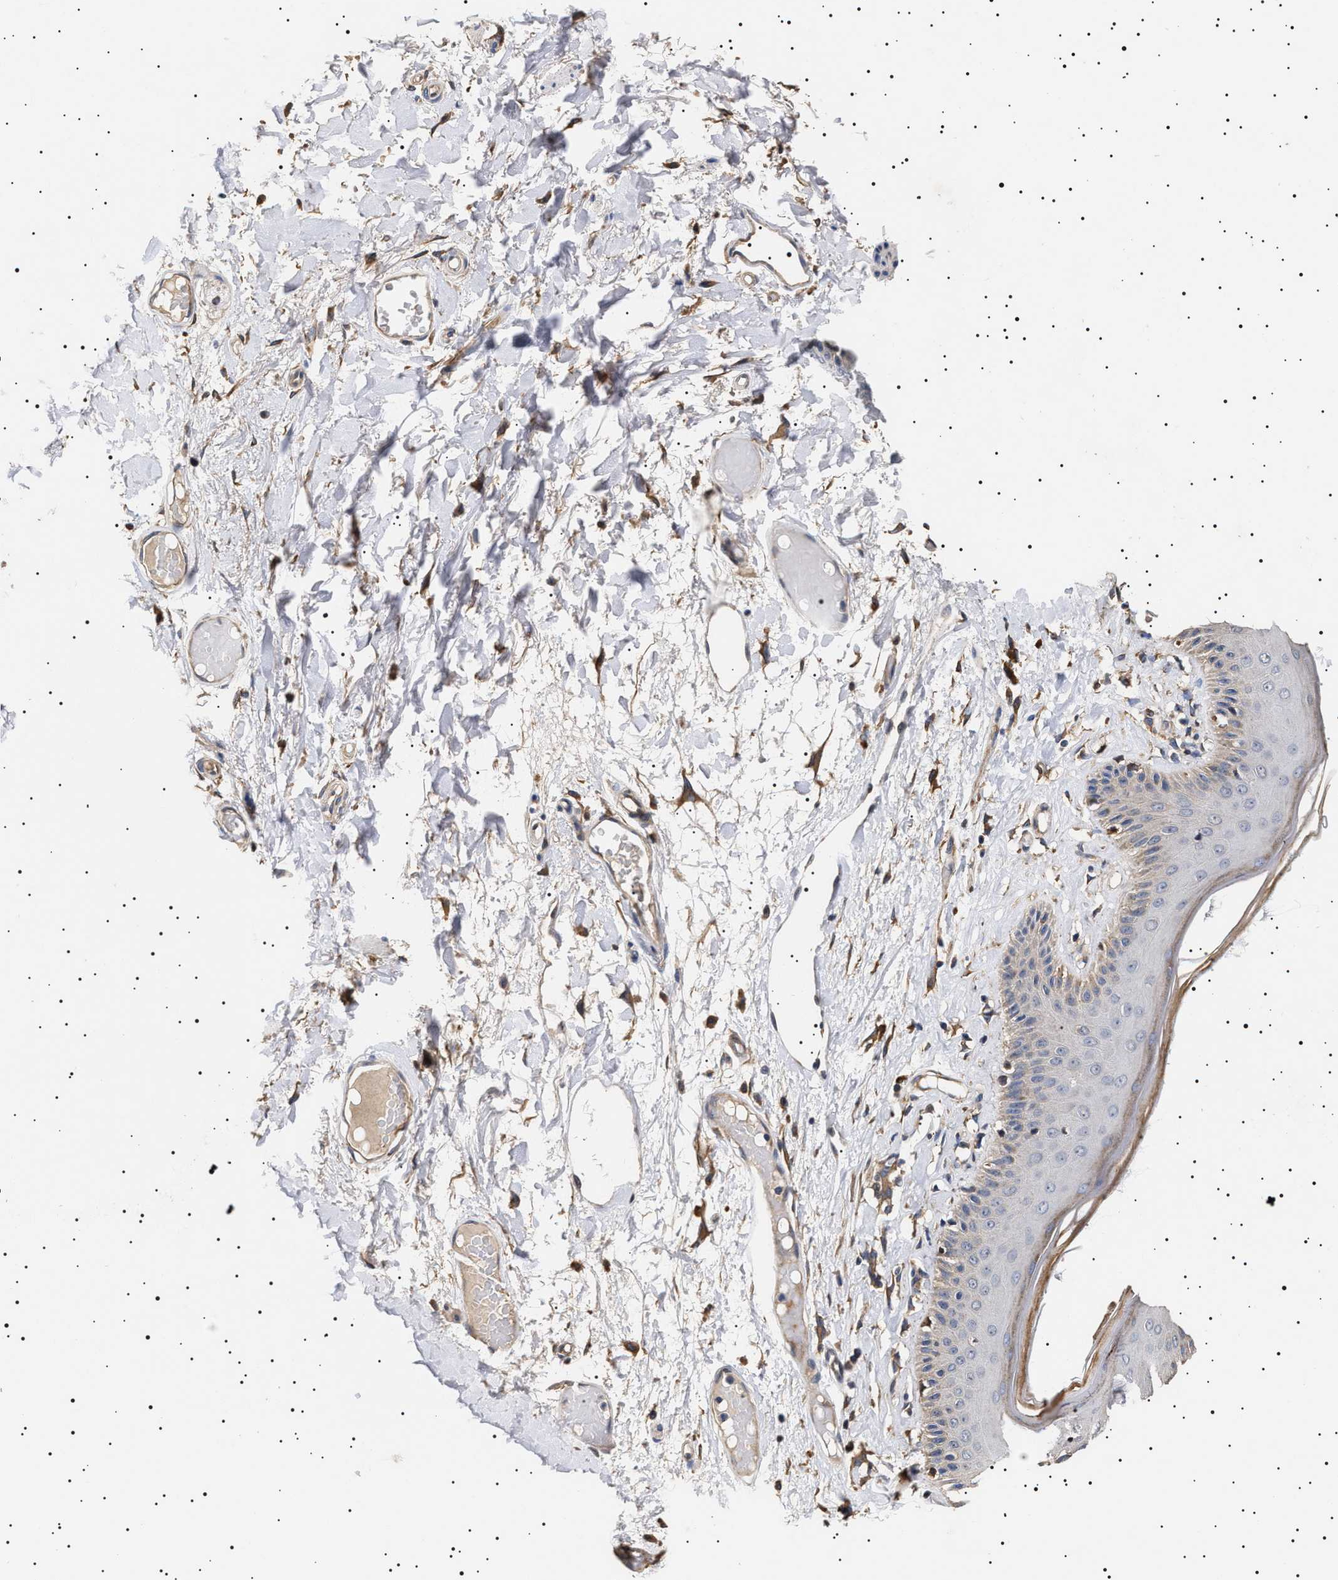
{"staining": {"intensity": "weak", "quantity": "<25%", "location": "cytoplasmic/membranous"}, "tissue": "skin", "cell_type": "Epidermal cells", "image_type": "normal", "snomed": [{"axis": "morphology", "description": "Normal tissue, NOS"}, {"axis": "topography", "description": "Vulva"}], "caption": "Immunohistochemical staining of normal skin reveals no significant positivity in epidermal cells. (DAB IHC, high magnification).", "gene": "KRBA1", "patient": {"sex": "female", "age": 73}}